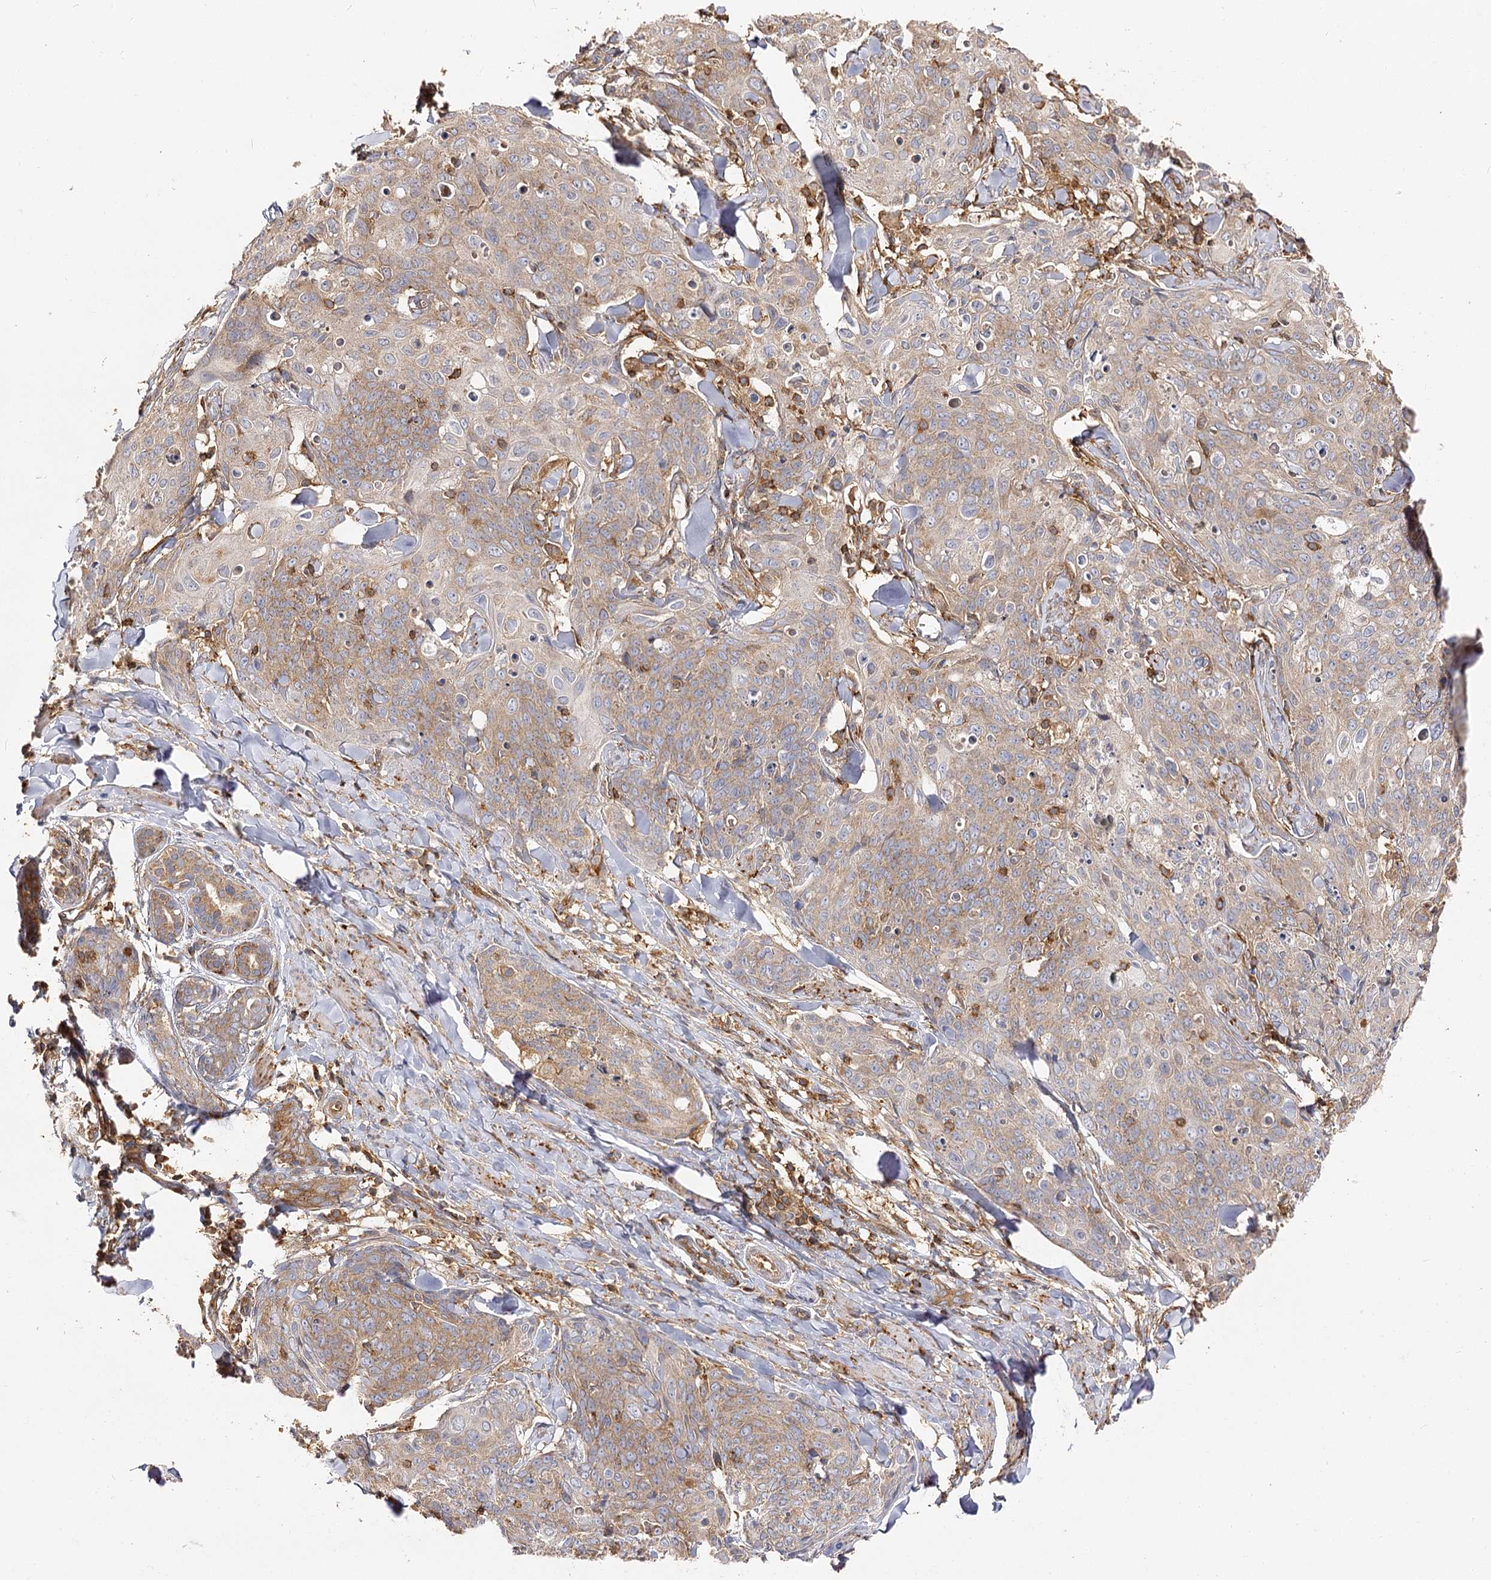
{"staining": {"intensity": "weak", "quantity": "25%-75%", "location": "cytoplasmic/membranous"}, "tissue": "skin cancer", "cell_type": "Tumor cells", "image_type": "cancer", "snomed": [{"axis": "morphology", "description": "Squamous cell carcinoma, NOS"}, {"axis": "topography", "description": "Skin"}, {"axis": "topography", "description": "Vulva"}], "caption": "Skin squamous cell carcinoma stained with DAB (3,3'-diaminobenzidine) immunohistochemistry (IHC) shows low levels of weak cytoplasmic/membranous positivity in approximately 25%-75% of tumor cells.", "gene": "SEC24B", "patient": {"sex": "female", "age": 85}}